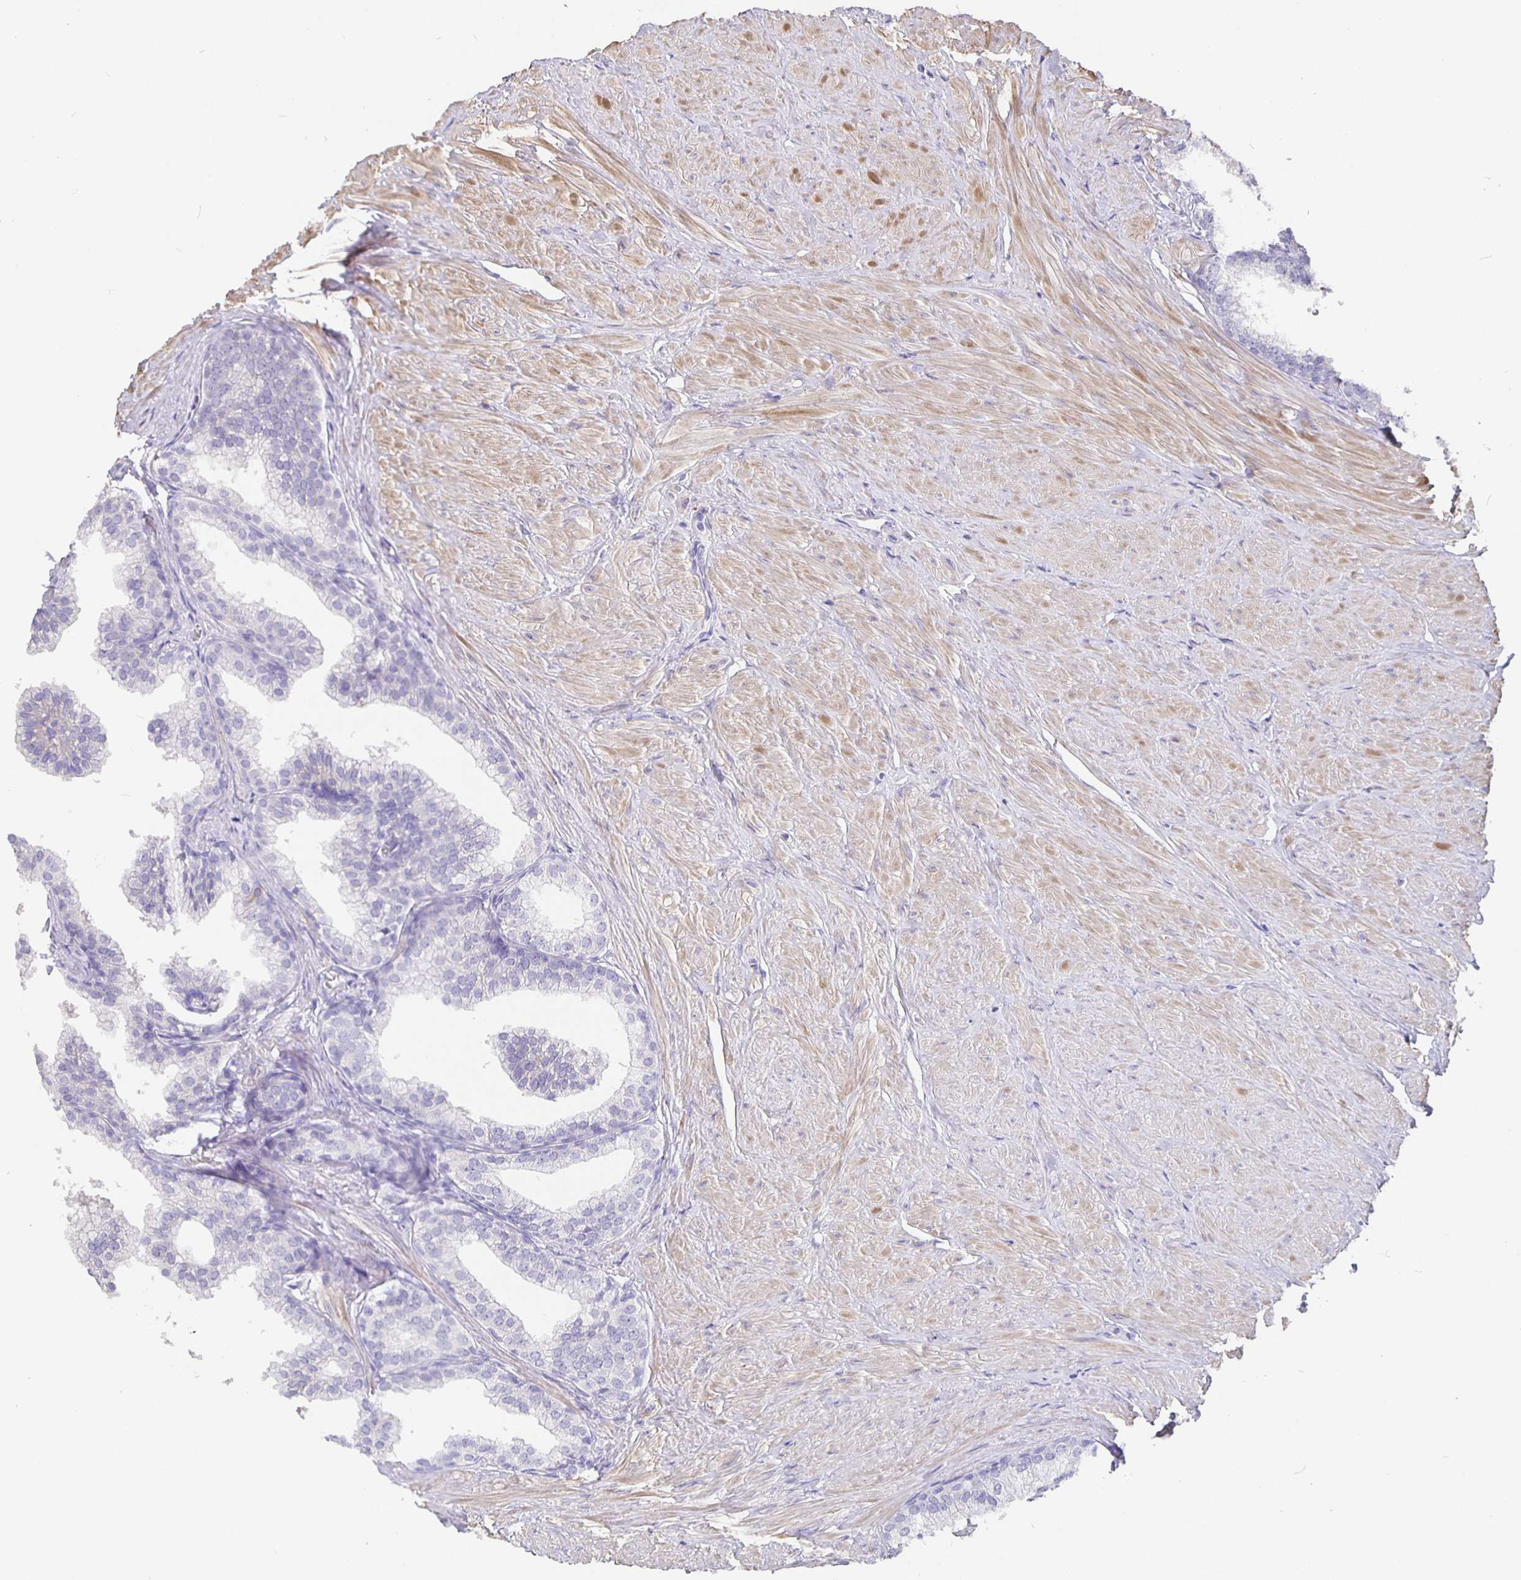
{"staining": {"intensity": "negative", "quantity": "none", "location": "none"}, "tissue": "prostate", "cell_type": "Glandular cells", "image_type": "normal", "snomed": [{"axis": "morphology", "description": "Normal tissue, NOS"}, {"axis": "topography", "description": "Prostate"}, {"axis": "topography", "description": "Peripheral nerve tissue"}], "caption": "This is an immunohistochemistry photomicrograph of normal prostate. There is no positivity in glandular cells.", "gene": "CFAP74", "patient": {"sex": "male", "age": 55}}